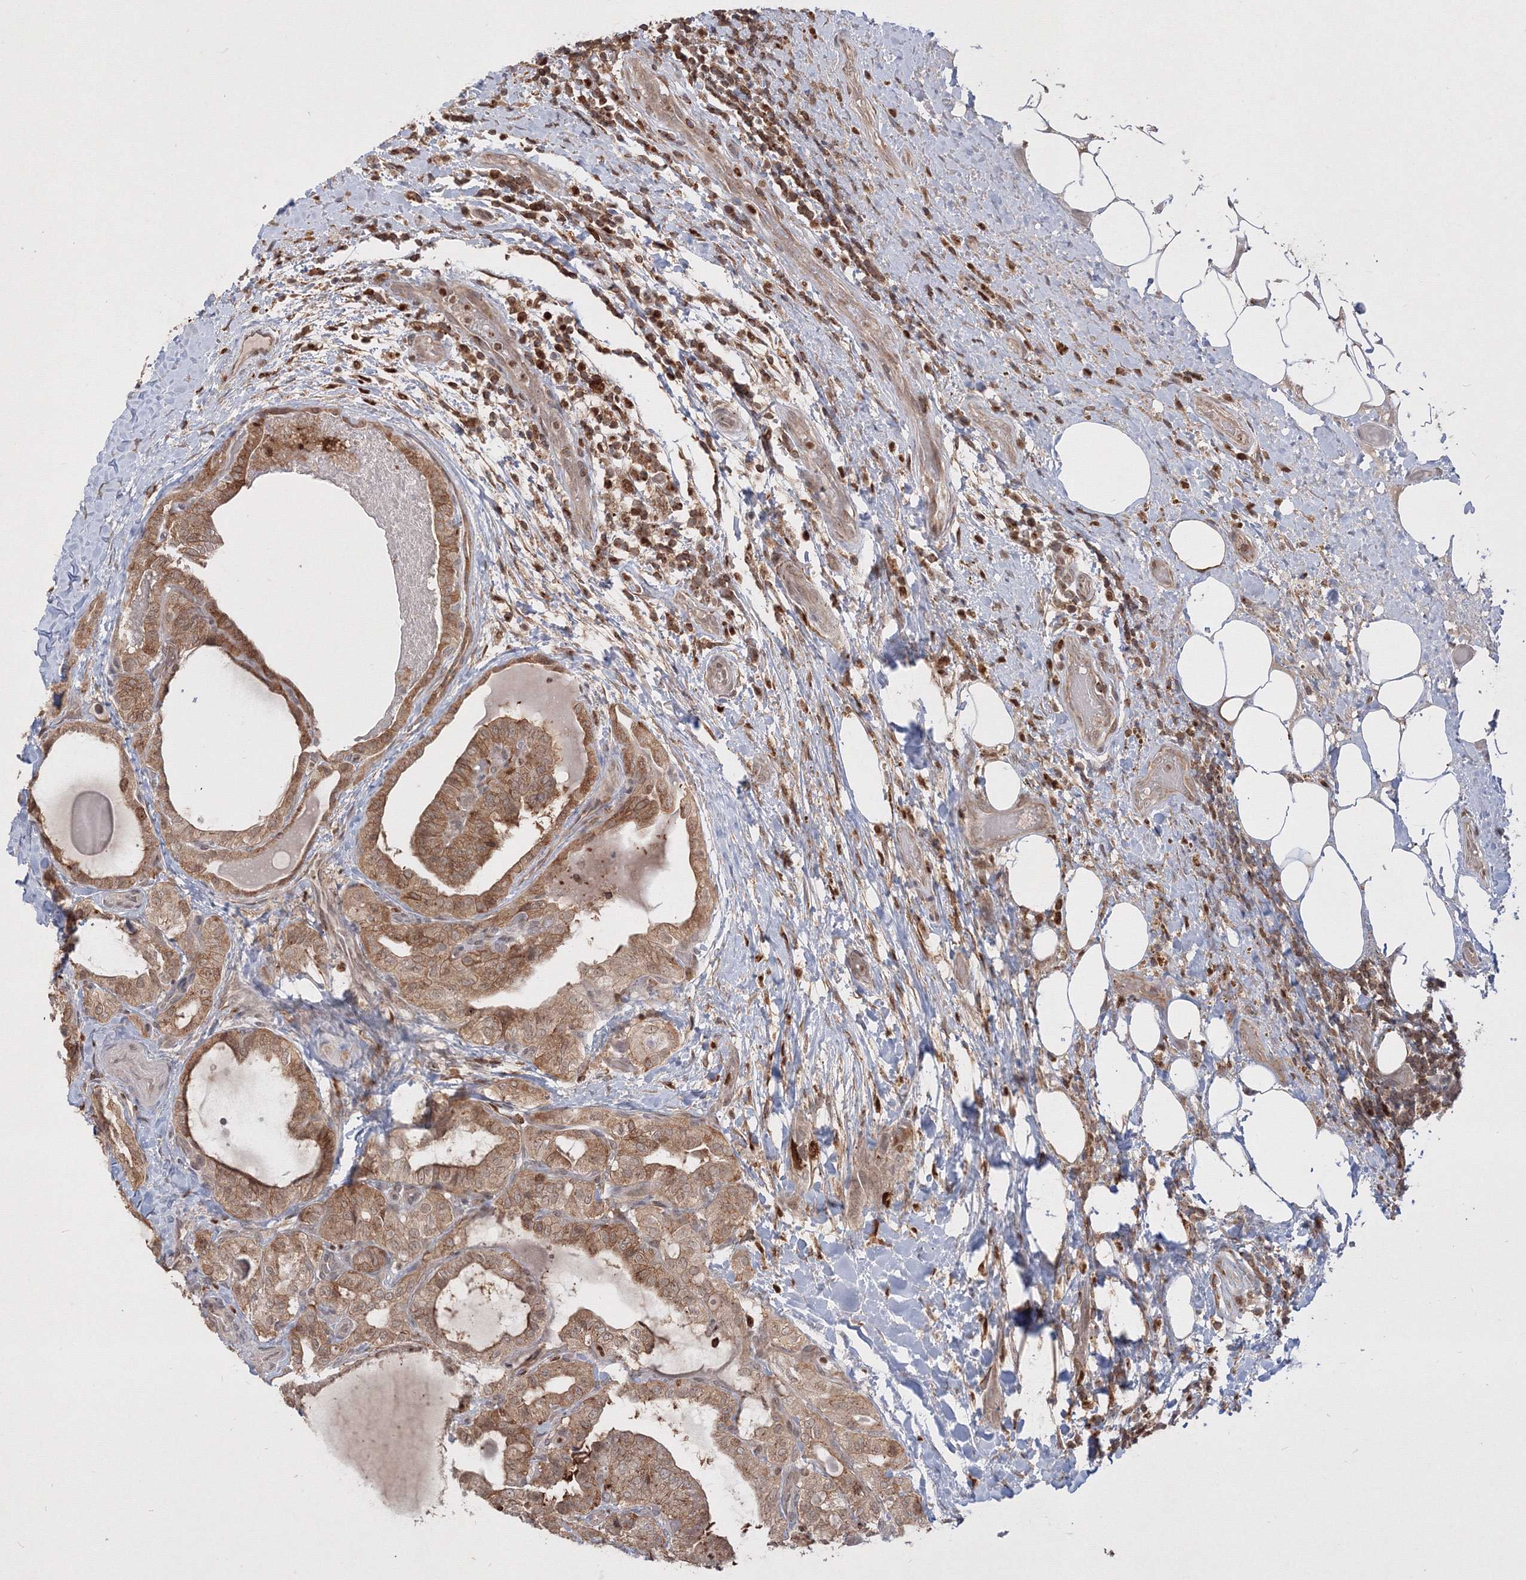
{"staining": {"intensity": "moderate", "quantity": ">75%", "location": "cytoplasmic/membranous"}, "tissue": "thyroid cancer", "cell_type": "Tumor cells", "image_type": "cancer", "snomed": [{"axis": "morphology", "description": "Papillary adenocarcinoma, NOS"}, {"axis": "topography", "description": "Thyroid gland"}], "caption": "About >75% of tumor cells in thyroid papillary adenocarcinoma reveal moderate cytoplasmic/membranous protein staining as visualized by brown immunohistochemical staining.", "gene": "TMEM50B", "patient": {"sex": "male", "age": 77}}